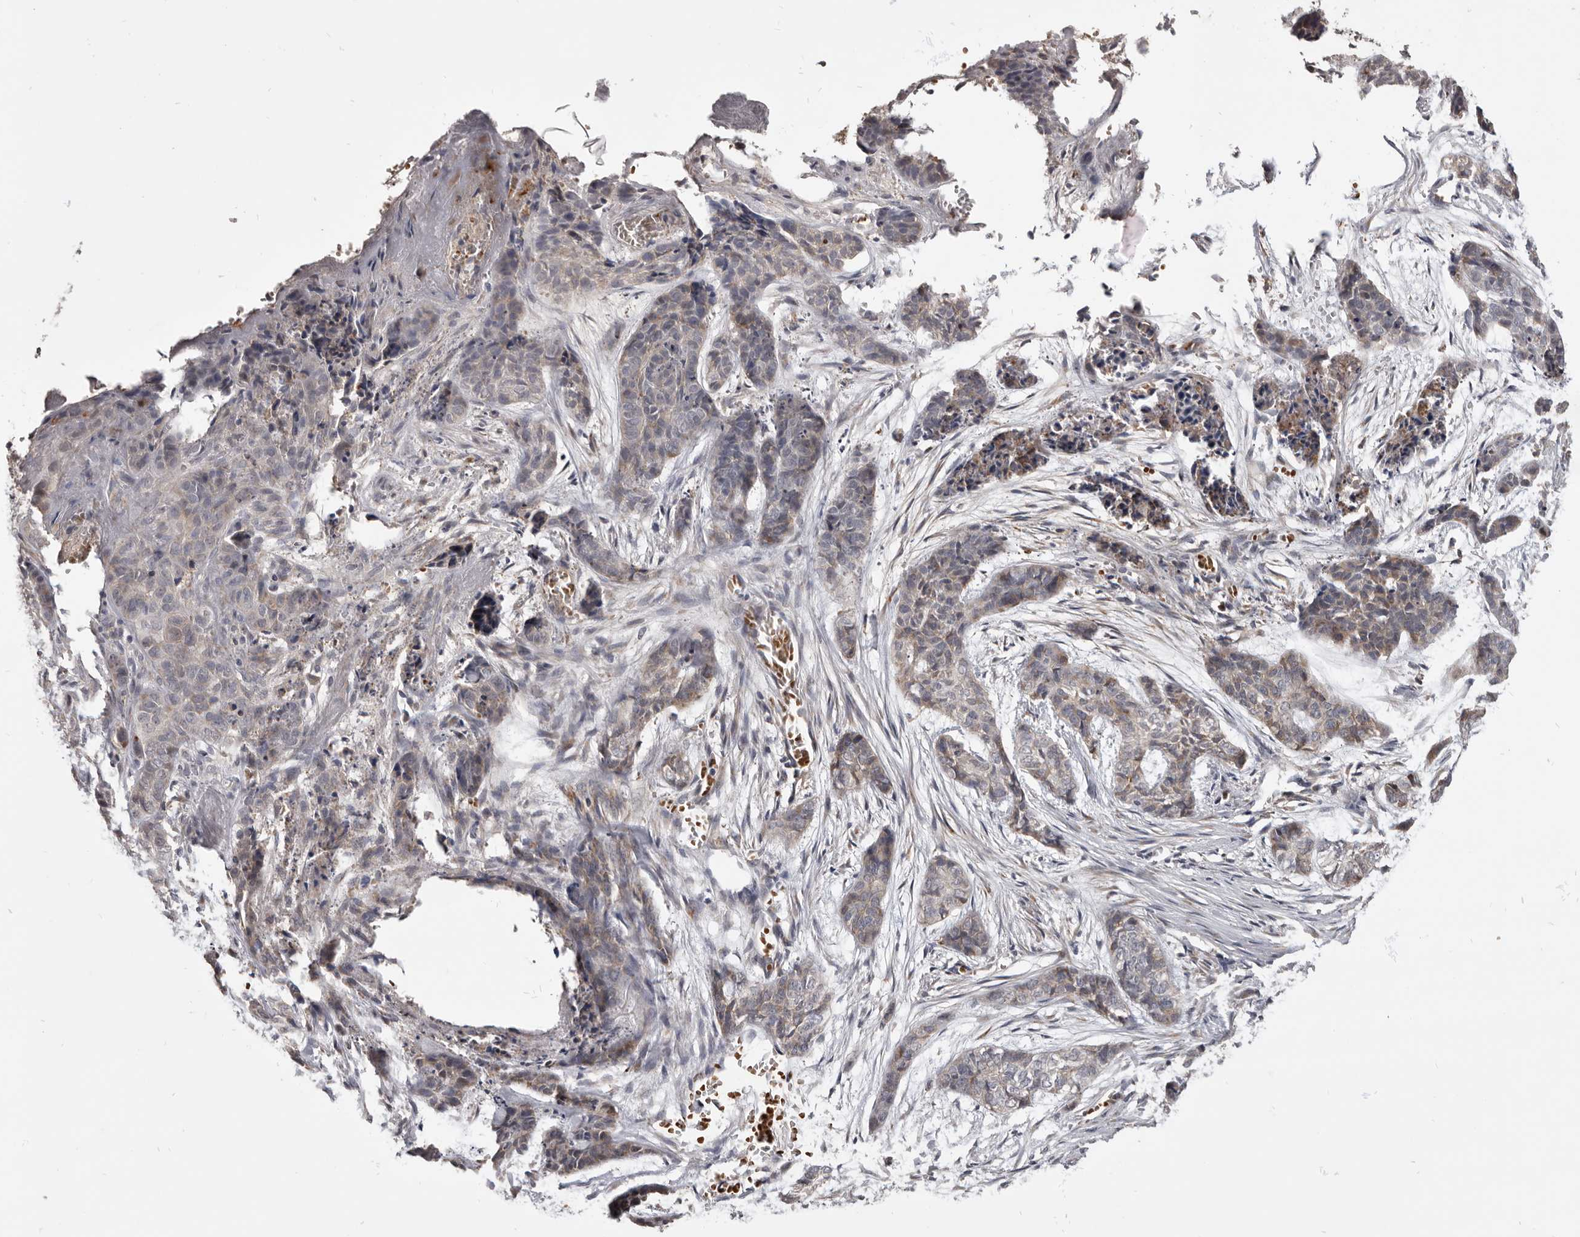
{"staining": {"intensity": "weak", "quantity": "<25%", "location": "cytoplasmic/membranous"}, "tissue": "skin cancer", "cell_type": "Tumor cells", "image_type": "cancer", "snomed": [{"axis": "morphology", "description": "Basal cell carcinoma"}, {"axis": "topography", "description": "Skin"}], "caption": "There is no significant expression in tumor cells of basal cell carcinoma (skin).", "gene": "NENF", "patient": {"sex": "female", "age": 64}}